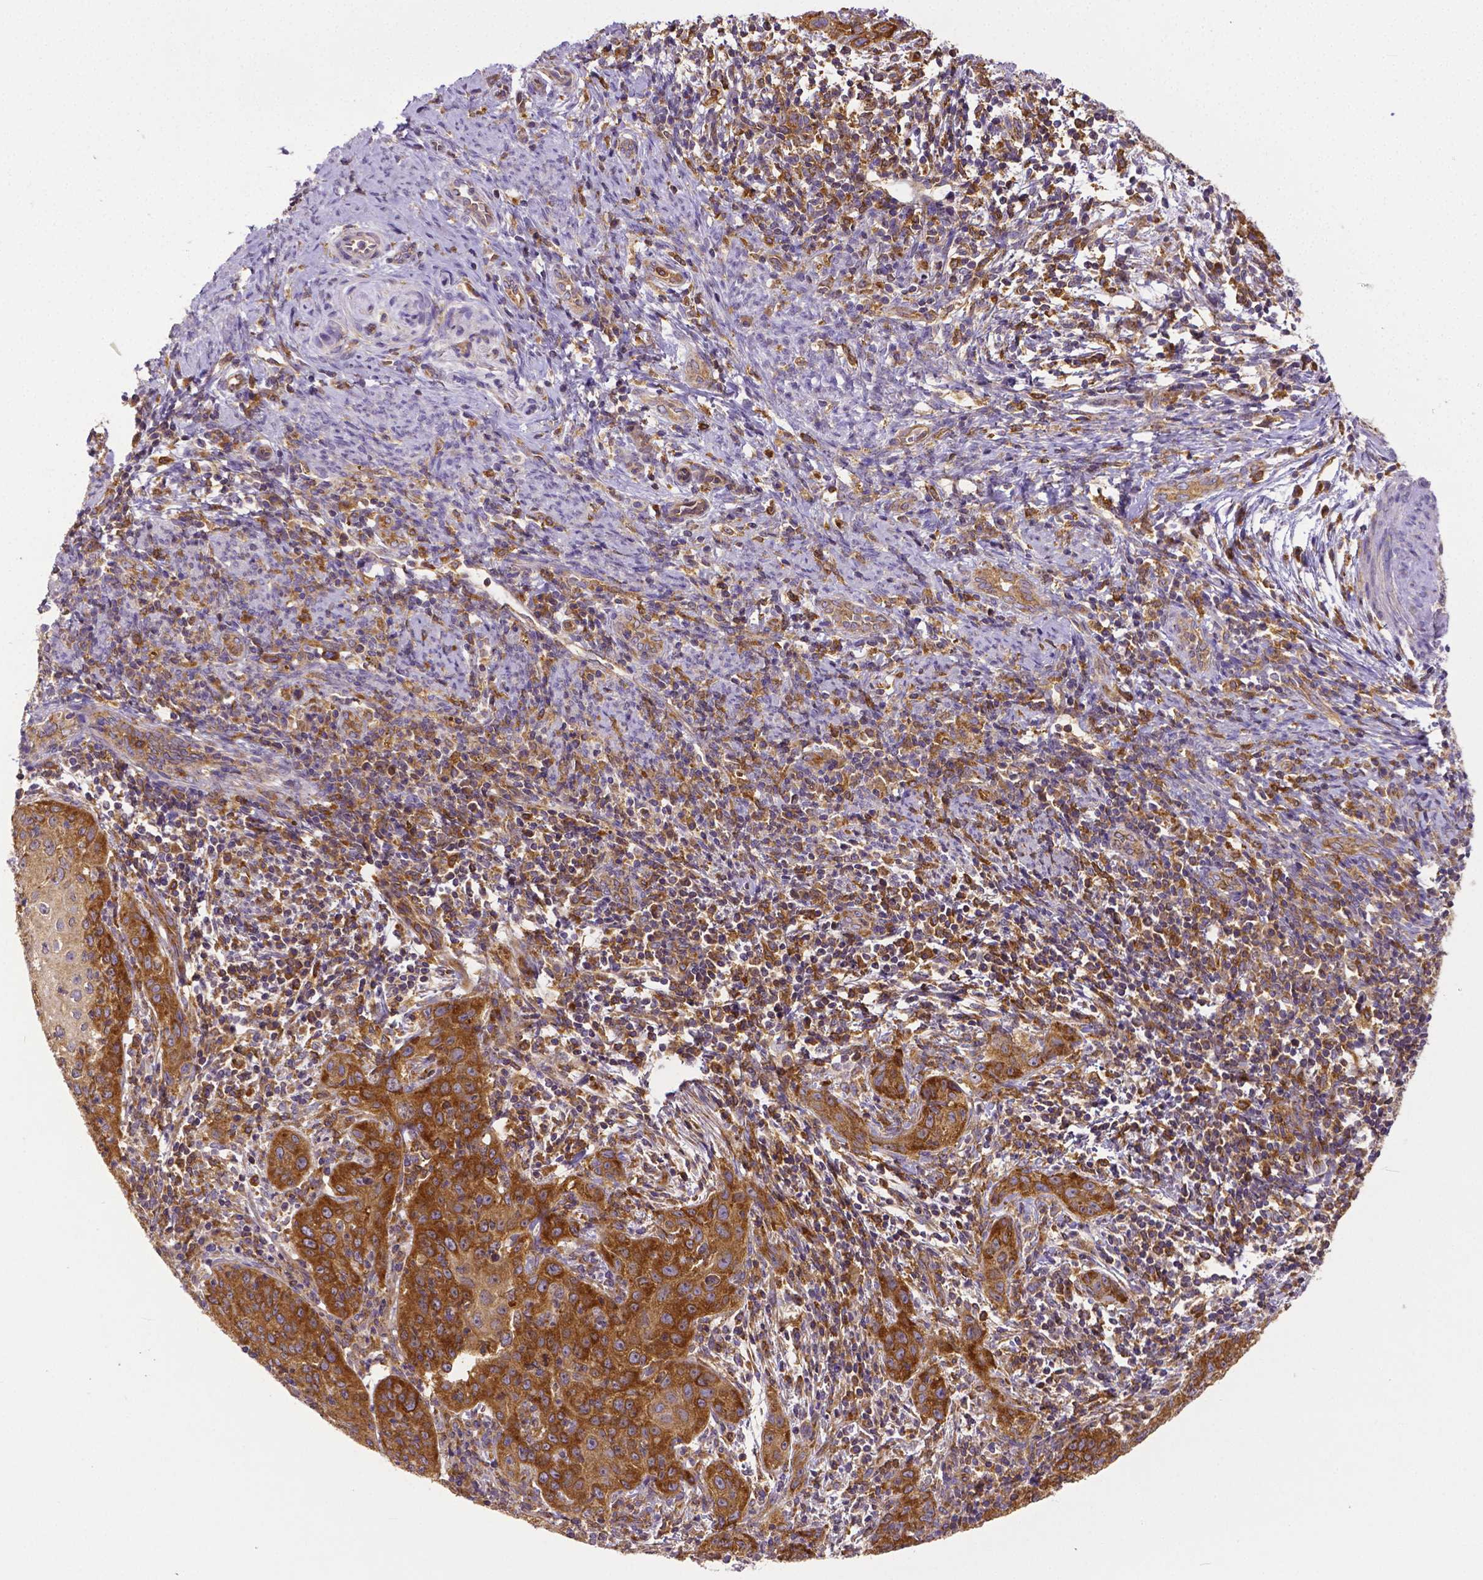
{"staining": {"intensity": "strong", "quantity": ">75%", "location": "cytoplasmic/membranous"}, "tissue": "cervical cancer", "cell_type": "Tumor cells", "image_type": "cancer", "snomed": [{"axis": "morphology", "description": "Squamous cell carcinoma, NOS"}, {"axis": "topography", "description": "Cervix"}], "caption": "Immunohistochemical staining of human cervical squamous cell carcinoma displays high levels of strong cytoplasmic/membranous positivity in about >75% of tumor cells. The staining was performed using DAB, with brown indicating positive protein expression. Nuclei are stained blue with hematoxylin.", "gene": "DICER1", "patient": {"sex": "female", "age": 30}}